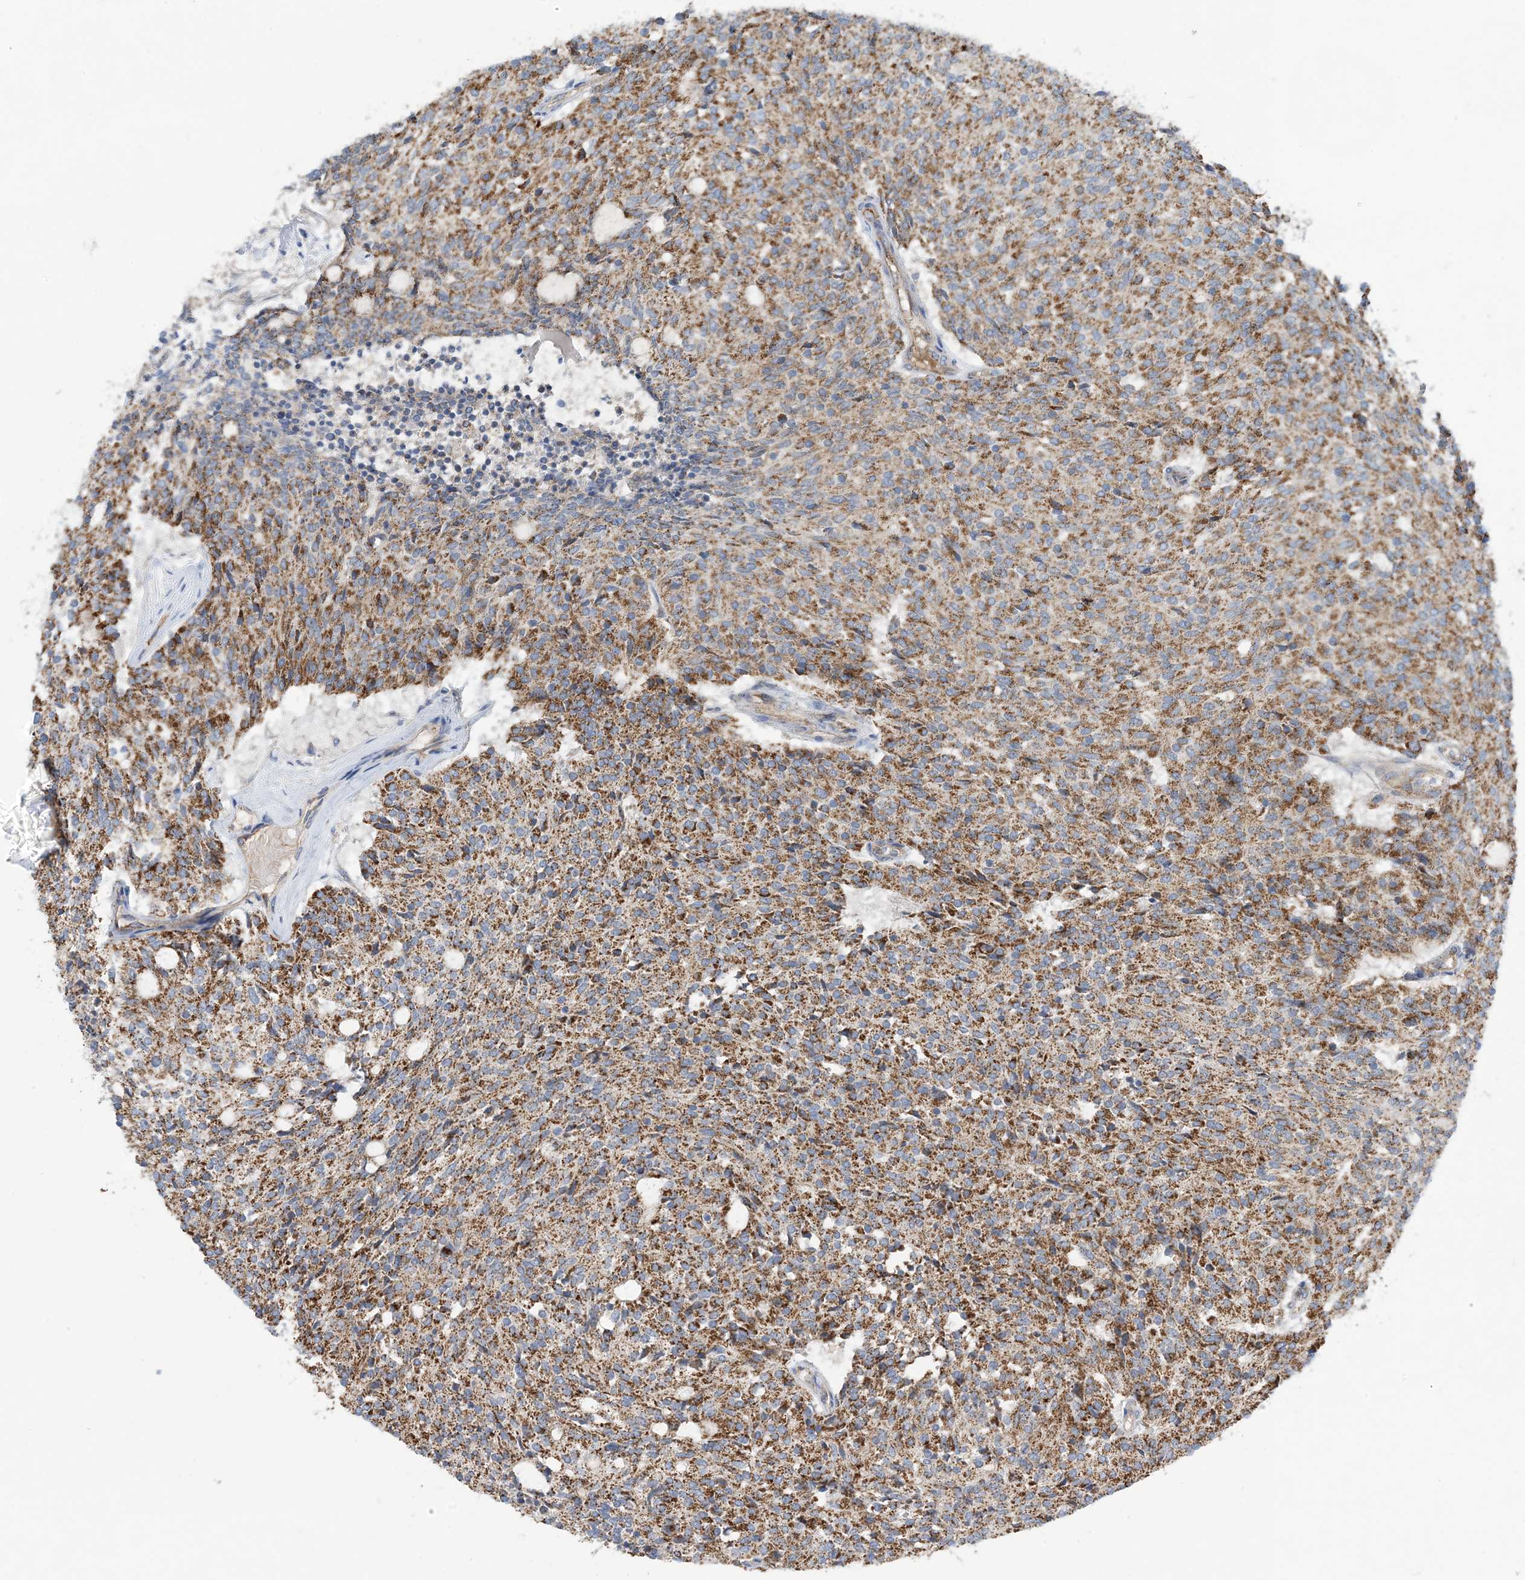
{"staining": {"intensity": "moderate", "quantity": ">75%", "location": "cytoplasmic/membranous"}, "tissue": "carcinoid", "cell_type": "Tumor cells", "image_type": "cancer", "snomed": [{"axis": "morphology", "description": "Carcinoid, malignant, NOS"}, {"axis": "topography", "description": "Pancreas"}], "caption": "This is a photomicrograph of immunohistochemistry staining of carcinoid, which shows moderate expression in the cytoplasmic/membranous of tumor cells.", "gene": "PHOSPHO2", "patient": {"sex": "female", "age": 54}}